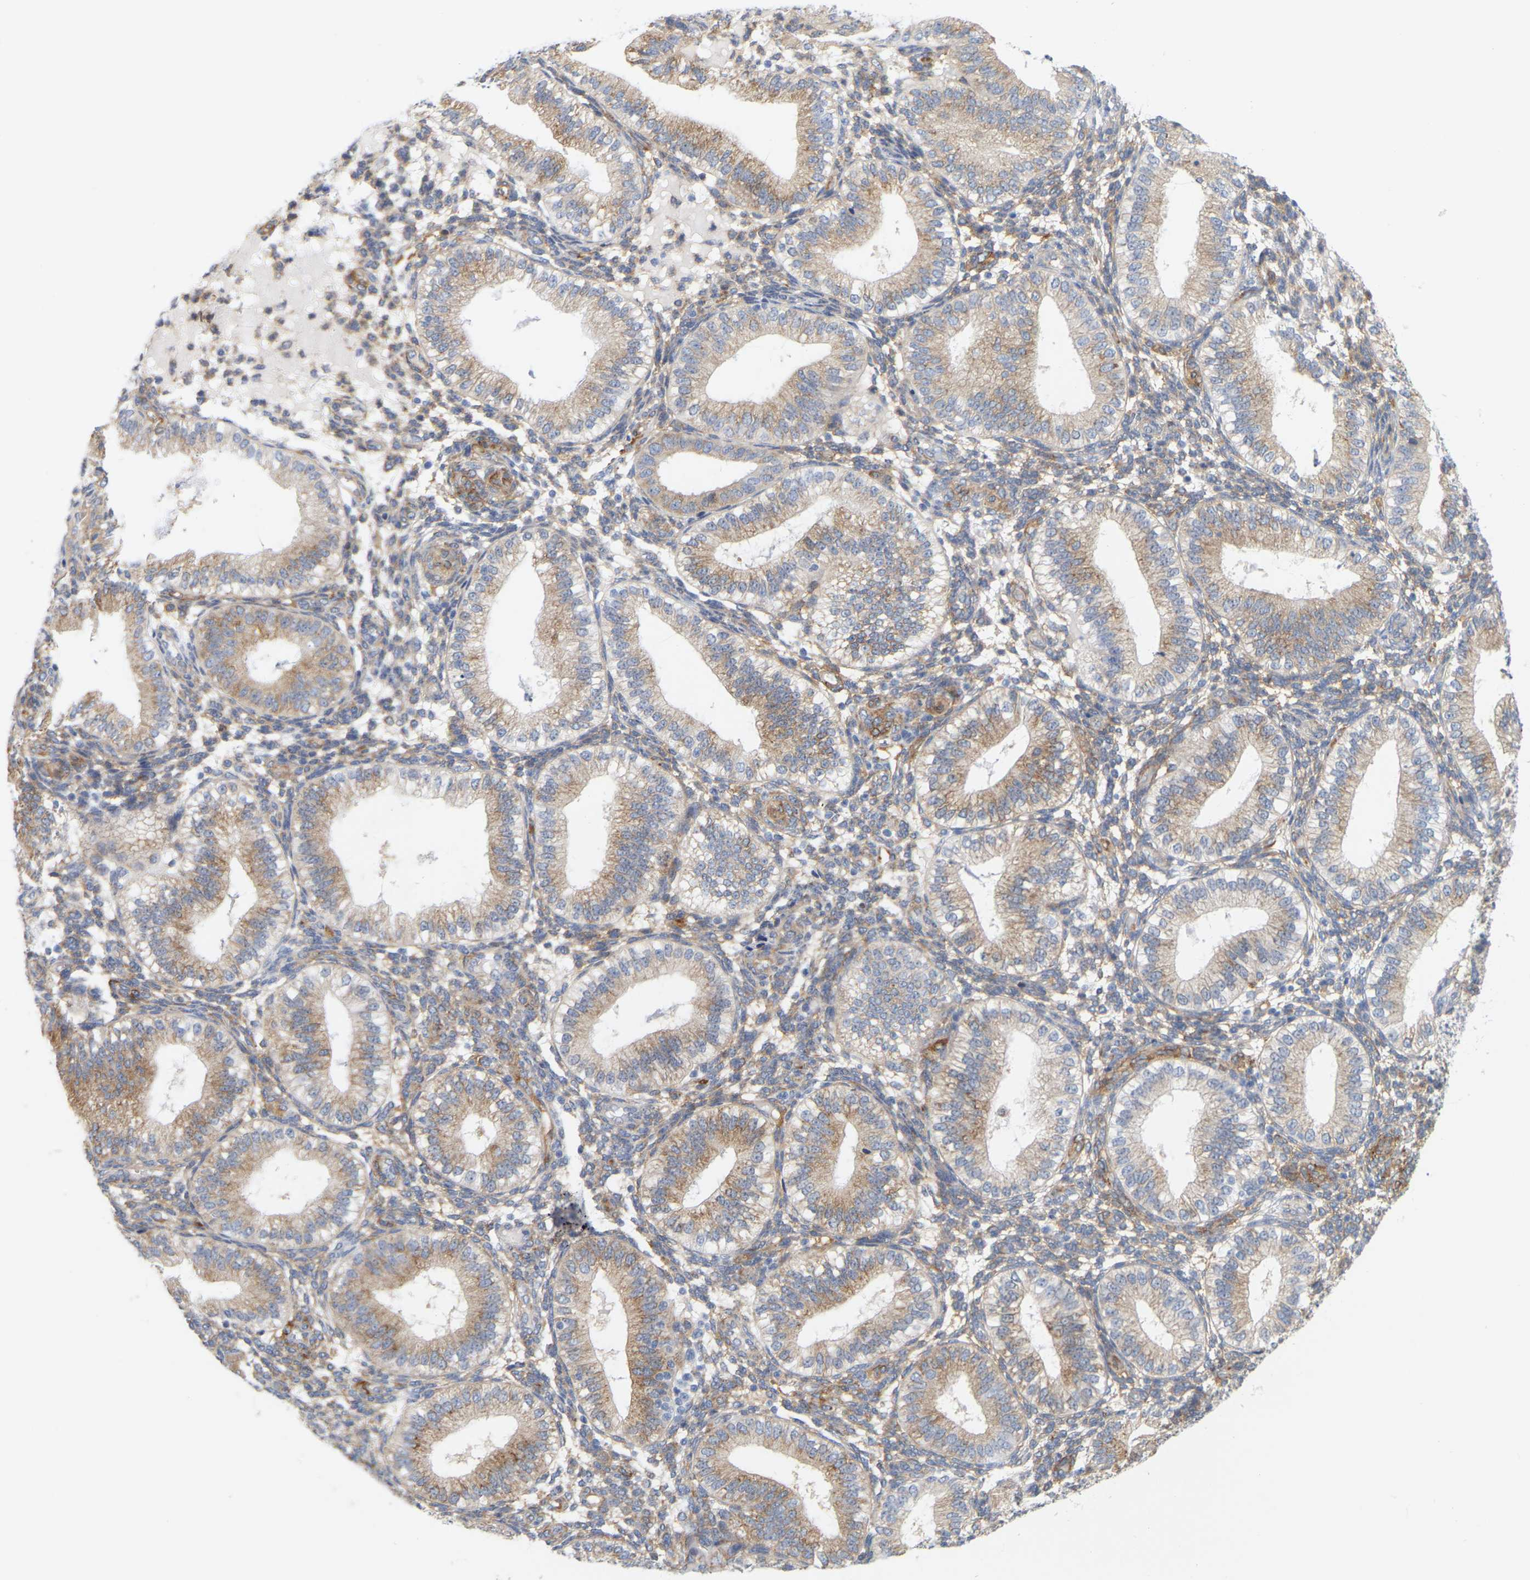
{"staining": {"intensity": "weak", "quantity": "25%-75%", "location": "cytoplasmic/membranous"}, "tissue": "endometrium", "cell_type": "Cells in endometrial stroma", "image_type": "normal", "snomed": [{"axis": "morphology", "description": "Normal tissue, NOS"}, {"axis": "topography", "description": "Endometrium"}], "caption": "Benign endometrium demonstrates weak cytoplasmic/membranous positivity in about 25%-75% of cells in endometrial stroma Using DAB (3,3'-diaminobenzidine) (brown) and hematoxylin (blue) stains, captured at high magnification using brightfield microscopy..", "gene": "RAPH1", "patient": {"sex": "female", "age": 39}}